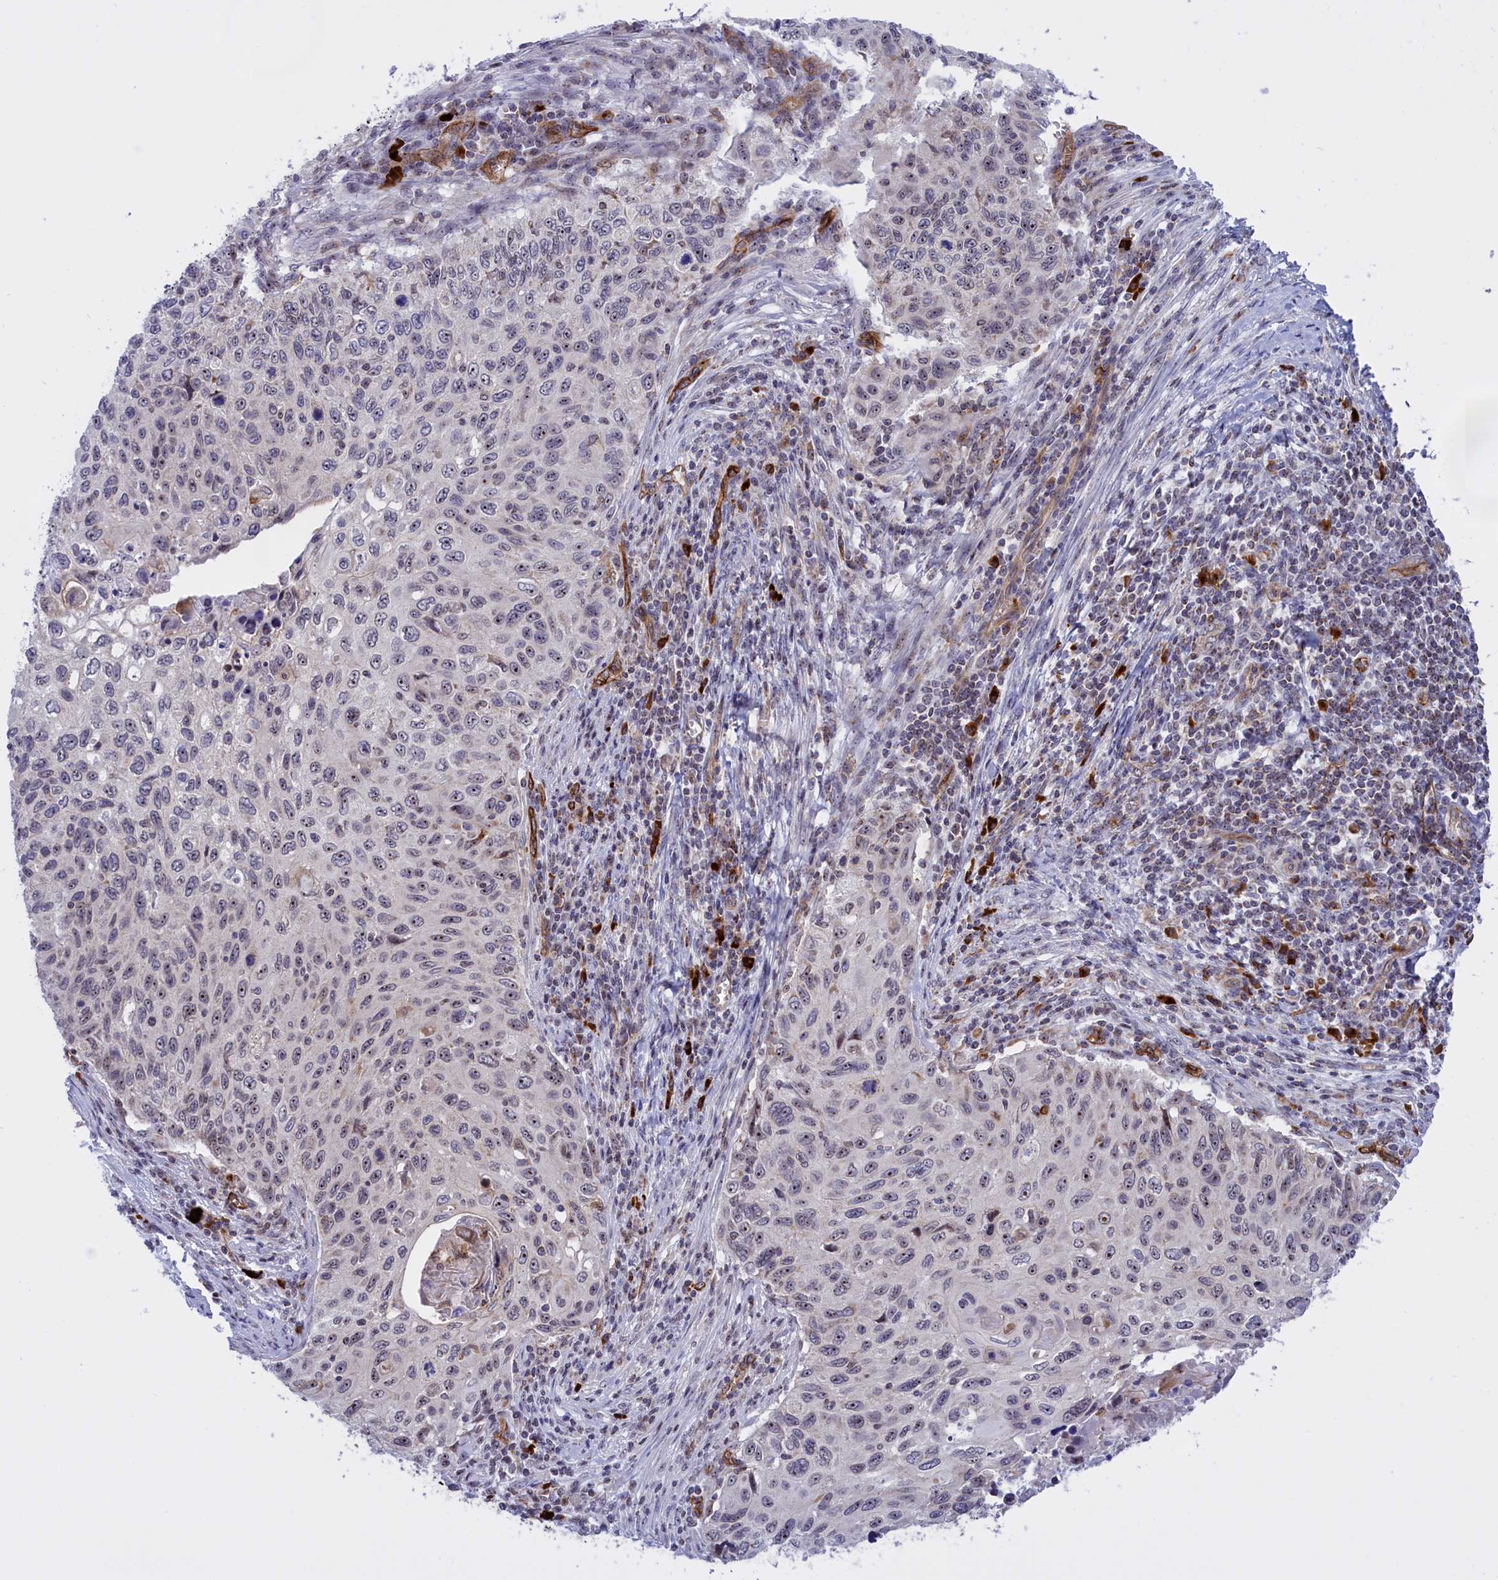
{"staining": {"intensity": "weak", "quantity": "25%-75%", "location": "nuclear"}, "tissue": "cervical cancer", "cell_type": "Tumor cells", "image_type": "cancer", "snomed": [{"axis": "morphology", "description": "Squamous cell carcinoma, NOS"}, {"axis": "topography", "description": "Cervix"}], "caption": "This photomicrograph reveals immunohistochemistry (IHC) staining of squamous cell carcinoma (cervical), with low weak nuclear positivity in approximately 25%-75% of tumor cells.", "gene": "MPND", "patient": {"sex": "female", "age": 70}}